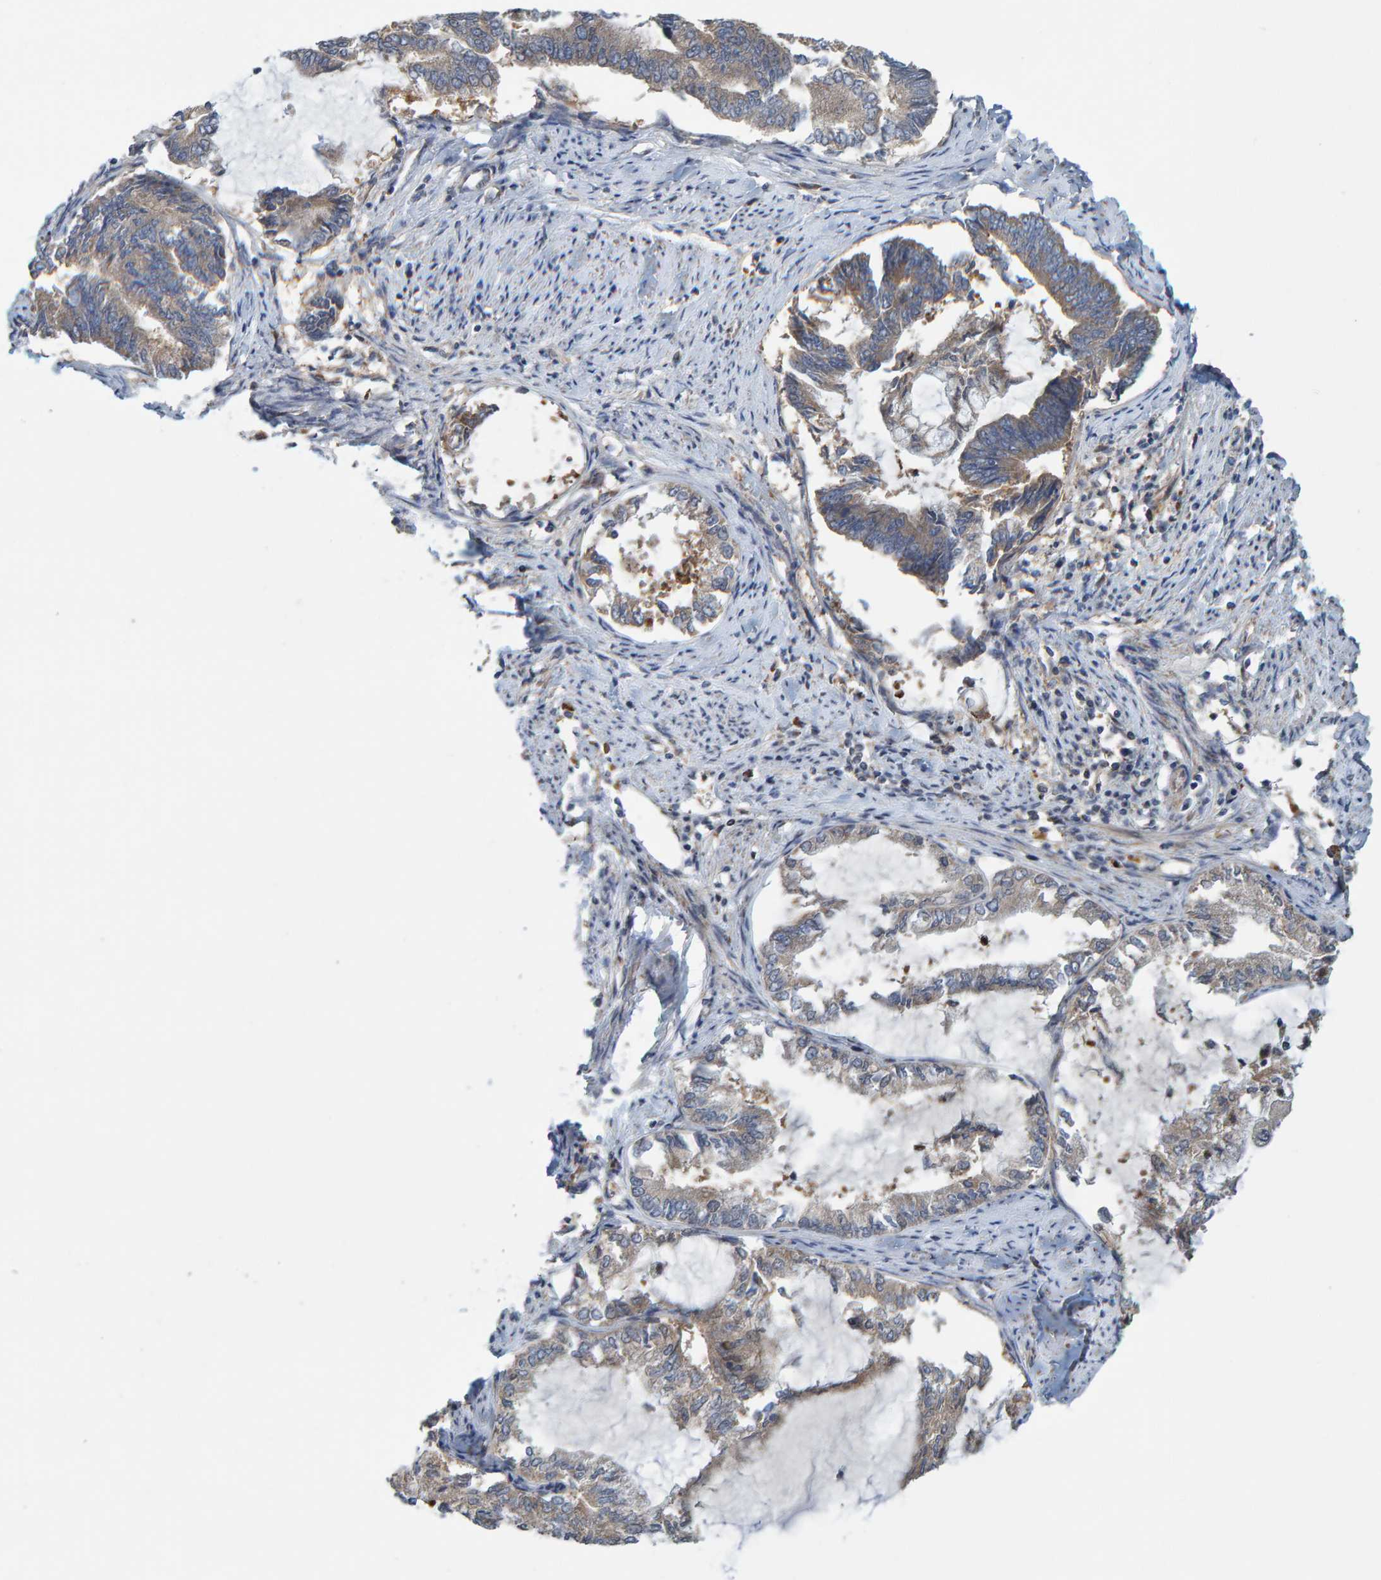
{"staining": {"intensity": "weak", "quantity": "<25%", "location": "cytoplasmic/membranous"}, "tissue": "endometrial cancer", "cell_type": "Tumor cells", "image_type": "cancer", "snomed": [{"axis": "morphology", "description": "Adenocarcinoma, NOS"}, {"axis": "topography", "description": "Endometrium"}], "caption": "This photomicrograph is of endometrial cancer stained with IHC to label a protein in brown with the nuclei are counter-stained blue. There is no expression in tumor cells. (DAB immunohistochemistry (IHC) with hematoxylin counter stain).", "gene": "KIAA0753", "patient": {"sex": "female", "age": 86}}